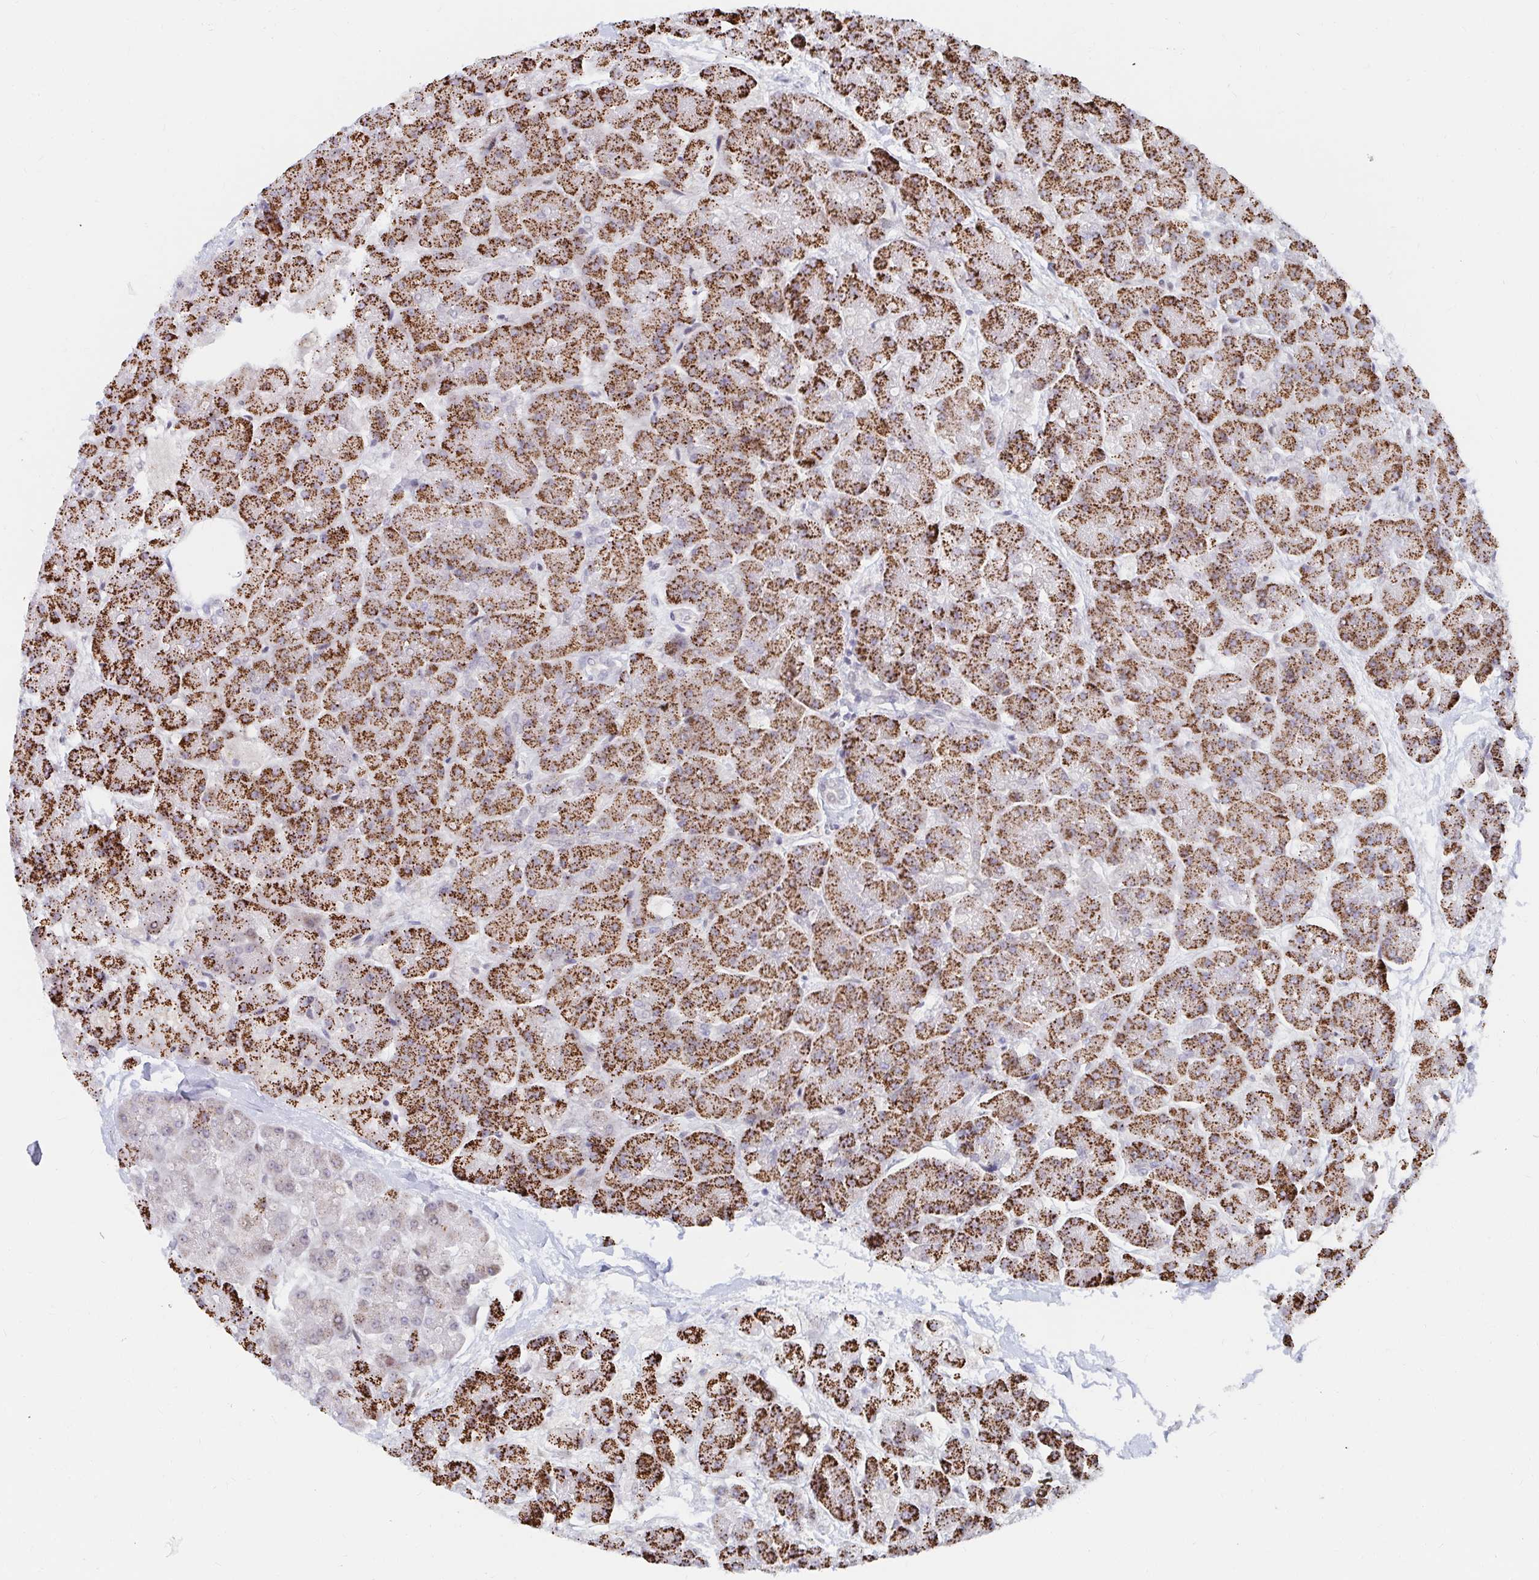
{"staining": {"intensity": "strong", "quantity": ">75%", "location": "cytoplasmic/membranous"}, "tissue": "pancreas", "cell_type": "Exocrine glandular cells", "image_type": "normal", "snomed": [{"axis": "morphology", "description": "Normal tissue, NOS"}, {"axis": "topography", "description": "Pancreas"}, {"axis": "topography", "description": "Peripheral nerve tissue"}], "caption": "IHC image of unremarkable human pancreas stained for a protein (brown), which reveals high levels of strong cytoplasmic/membranous staining in about >75% of exocrine glandular cells.", "gene": "COL28A1", "patient": {"sex": "male", "age": 54}}